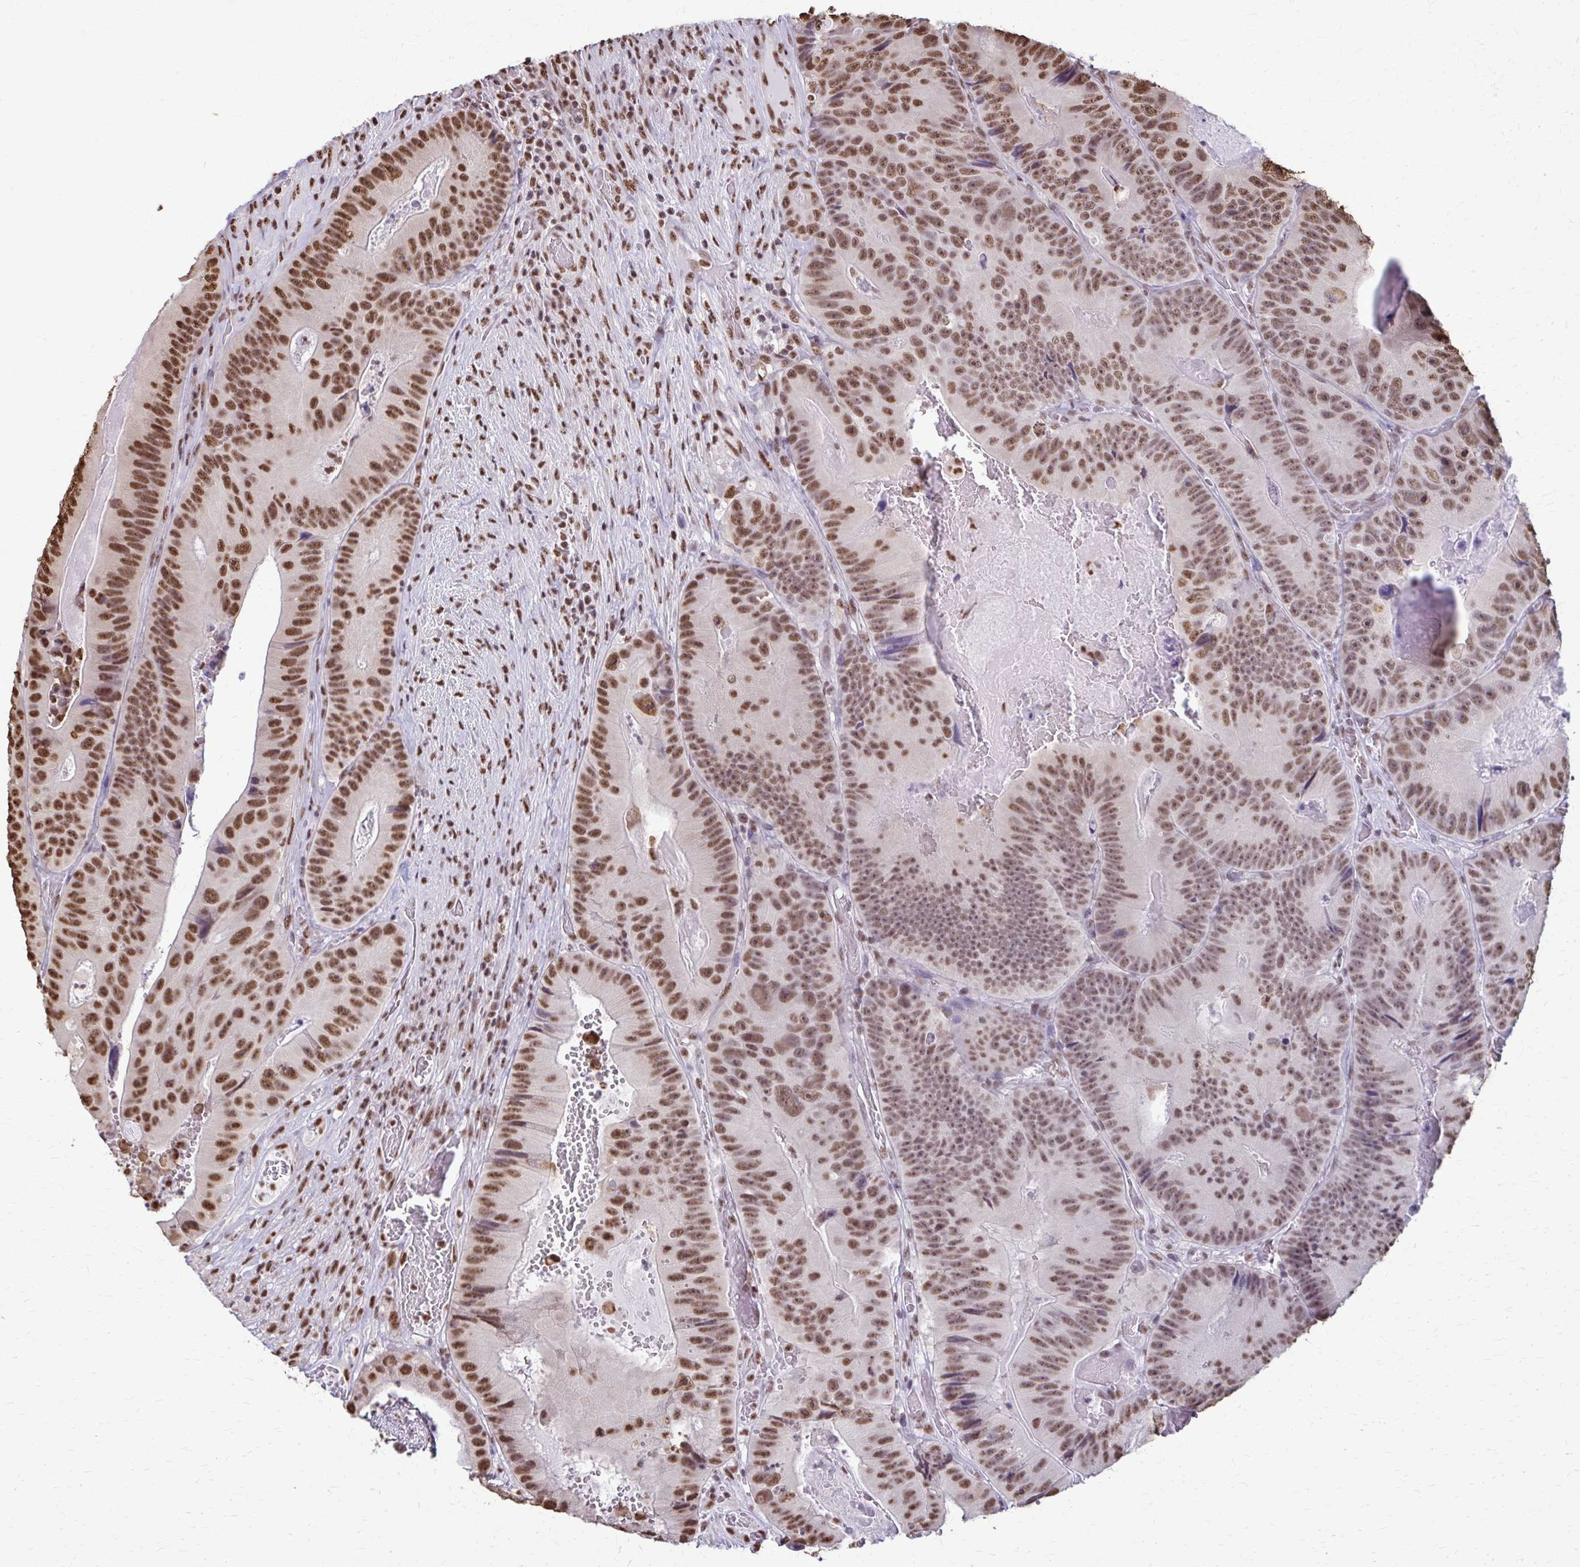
{"staining": {"intensity": "moderate", "quantity": ">75%", "location": "nuclear"}, "tissue": "colorectal cancer", "cell_type": "Tumor cells", "image_type": "cancer", "snomed": [{"axis": "morphology", "description": "Adenocarcinoma, NOS"}, {"axis": "topography", "description": "Colon"}], "caption": "A brown stain highlights moderate nuclear expression of a protein in colorectal adenocarcinoma tumor cells.", "gene": "SNRPA", "patient": {"sex": "female", "age": 86}}